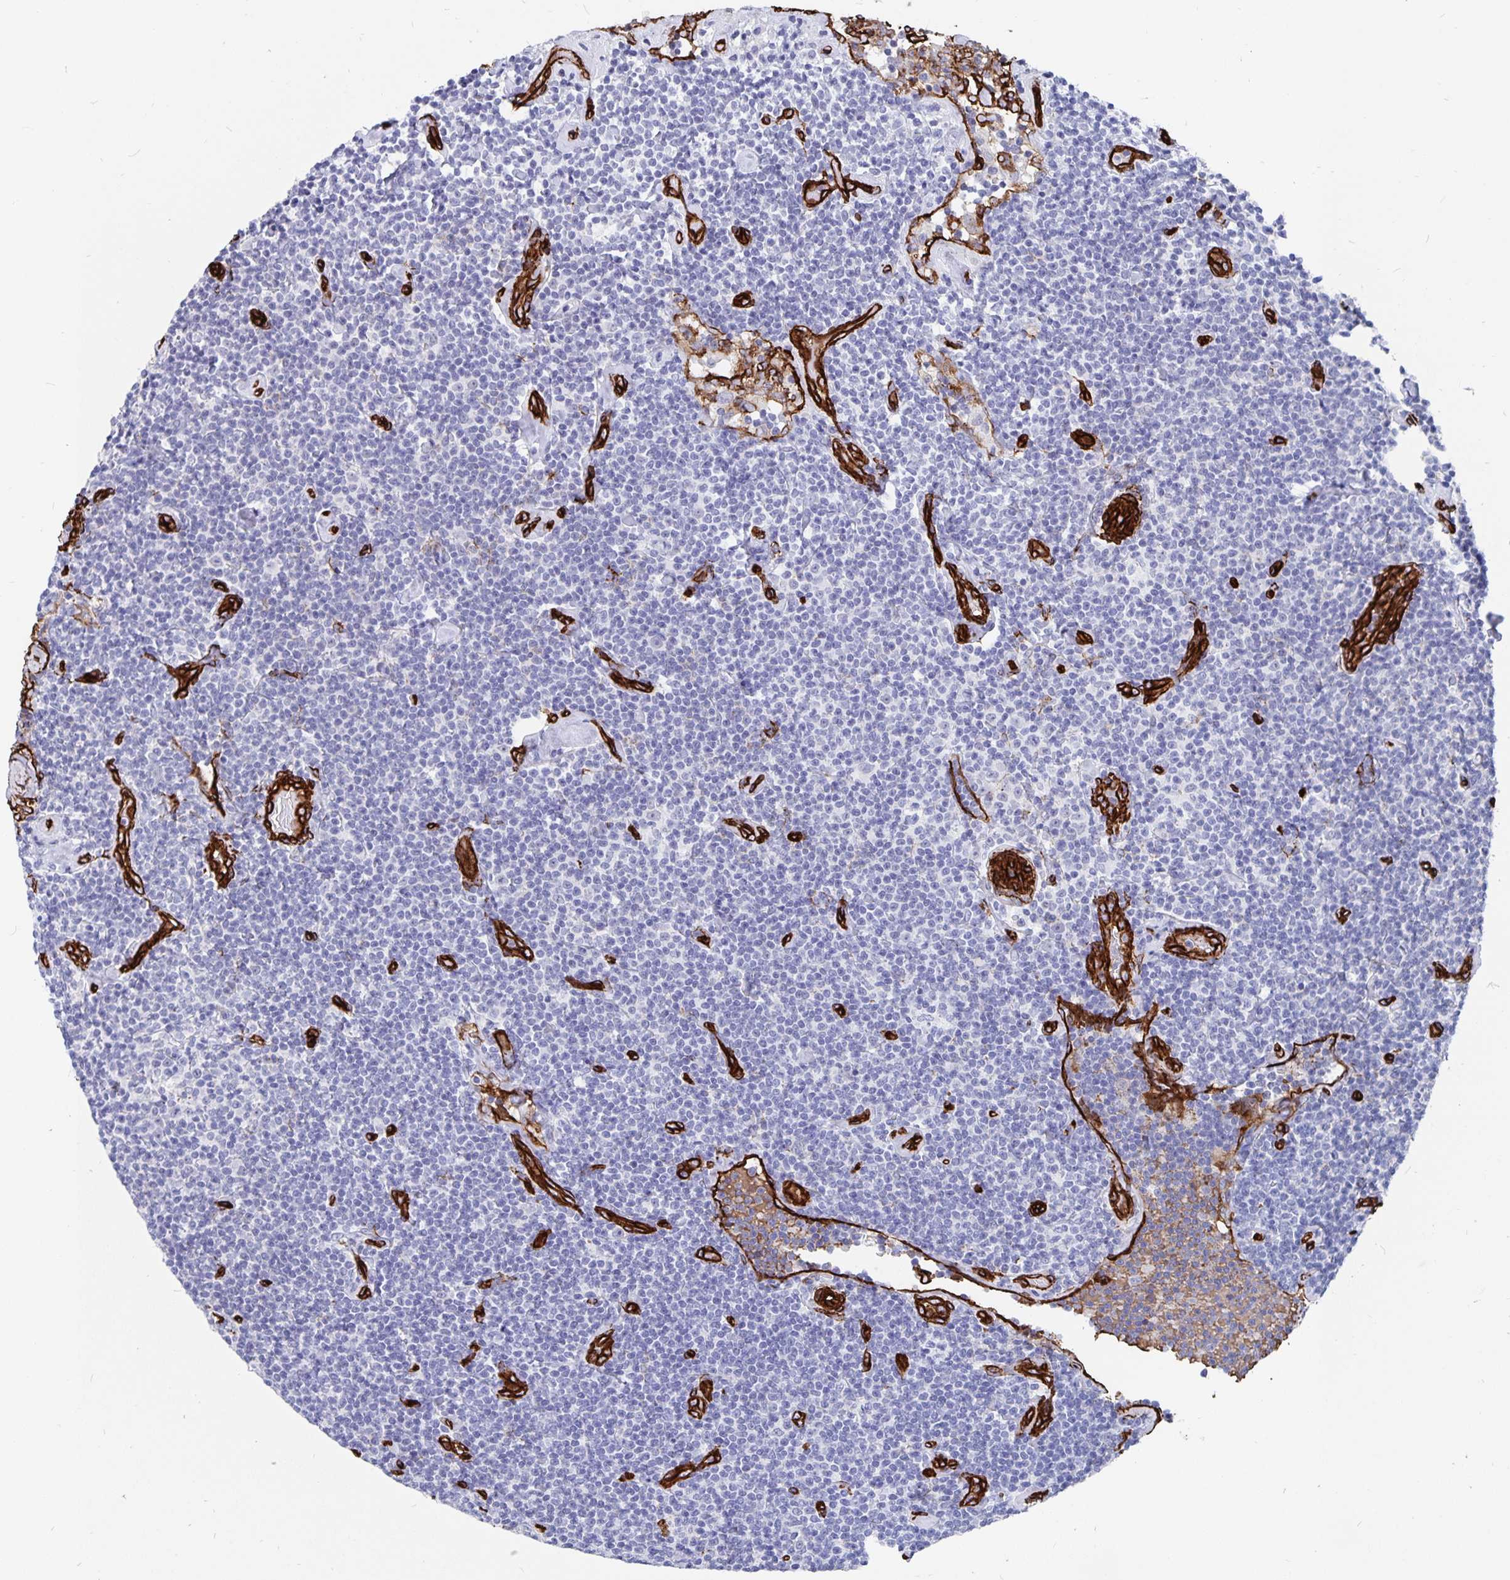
{"staining": {"intensity": "negative", "quantity": "none", "location": "none"}, "tissue": "lymphoma", "cell_type": "Tumor cells", "image_type": "cancer", "snomed": [{"axis": "morphology", "description": "Malignant lymphoma, non-Hodgkin's type, Low grade"}, {"axis": "topography", "description": "Lymph node"}], "caption": "Micrograph shows no protein expression in tumor cells of lymphoma tissue. (DAB immunohistochemistry (IHC) visualized using brightfield microscopy, high magnification).", "gene": "DCHS2", "patient": {"sex": "male", "age": 81}}